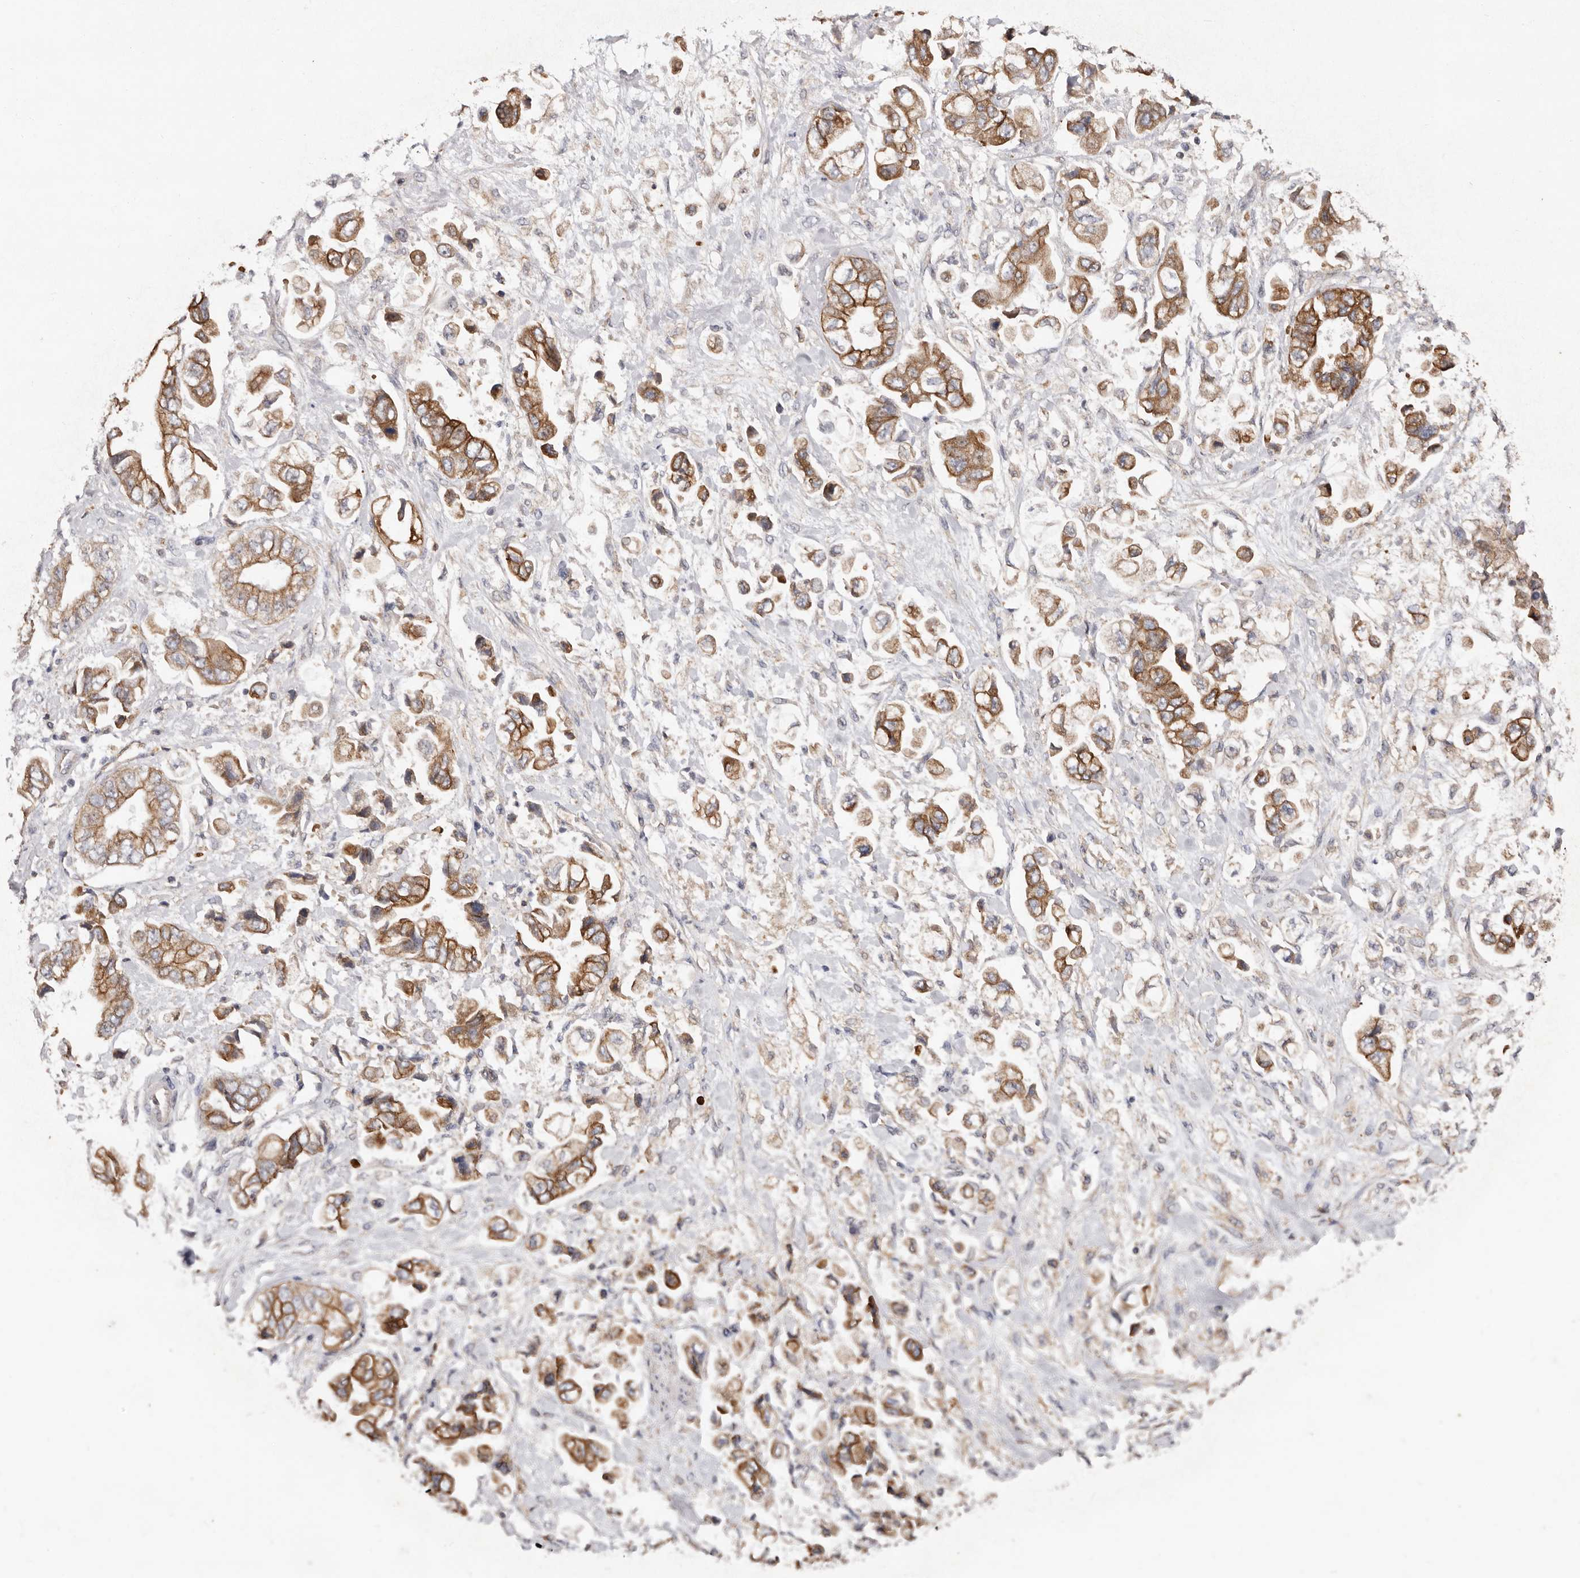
{"staining": {"intensity": "moderate", "quantity": ">75%", "location": "cytoplasmic/membranous"}, "tissue": "stomach cancer", "cell_type": "Tumor cells", "image_type": "cancer", "snomed": [{"axis": "morphology", "description": "Normal tissue, NOS"}, {"axis": "morphology", "description": "Adenocarcinoma, NOS"}, {"axis": "topography", "description": "Stomach"}], "caption": "Brown immunohistochemical staining in adenocarcinoma (stomach) reveals moderate cytoplasmic/membranous staining in approximately >75% of tumor cells.", "gene": "LRRC25", "patient": {"sex": "male", "age": 62}}